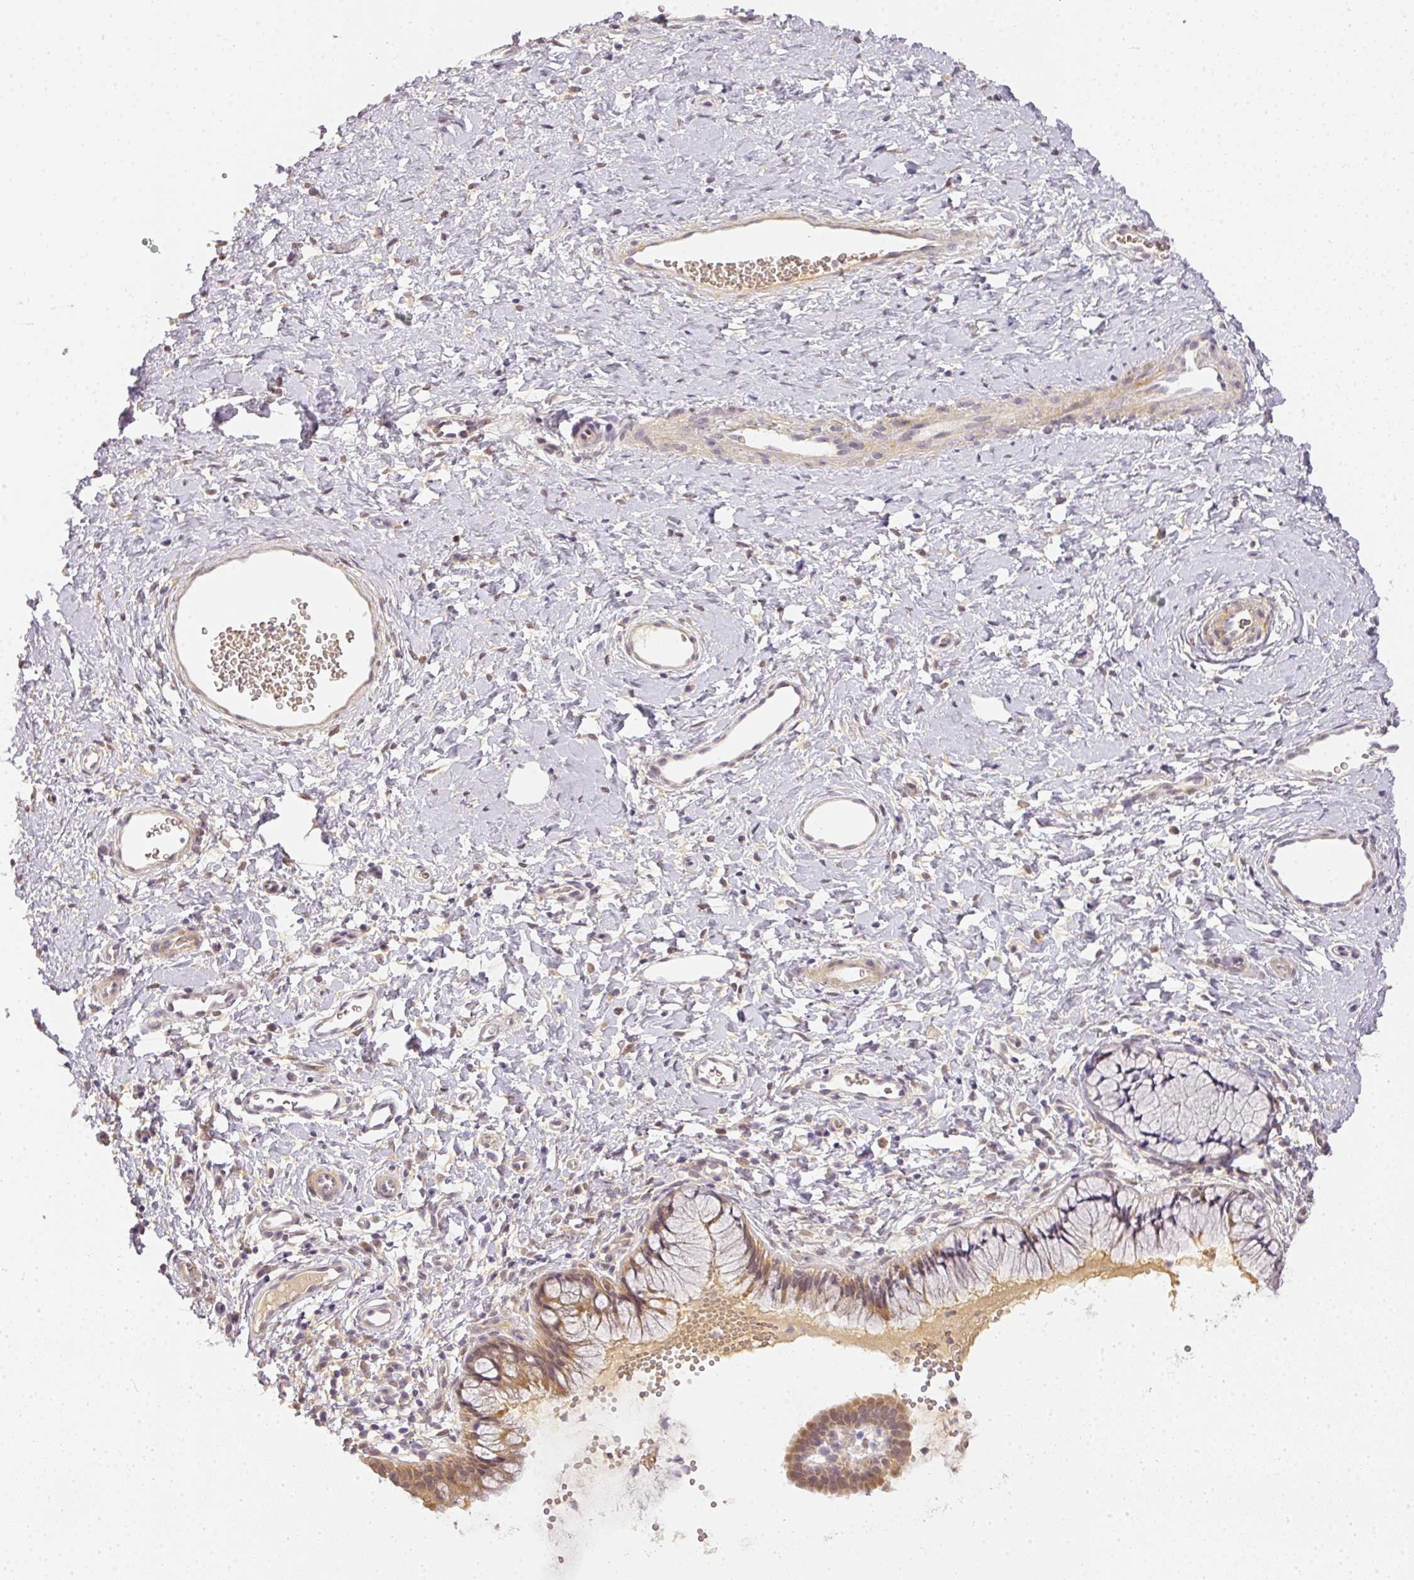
{"staining": {"intensity": "moderate", "quantity": "25%-75%", "location": "cytoplasmic/membranous"}, "tissue": "cervix", "cell_type": "Glandular cells", "image_type": "normal", "snomed": [{"axis": "morphology", "description": "Normal tissue, NOS"}, {"axis": "topography", "description": "Cervix"}], "caption": "Cervix stained with immunohistochemistry demonstrates moderate cytoplasmic/membranous positivity in approximately 25%-75% of glandular cells. Immunohistochemistry (ihc) stains the protein of interest in brown and the nuclei are stained blue.", "gene": "ADH5", "patient": {"sex": "female", "age": 36}}